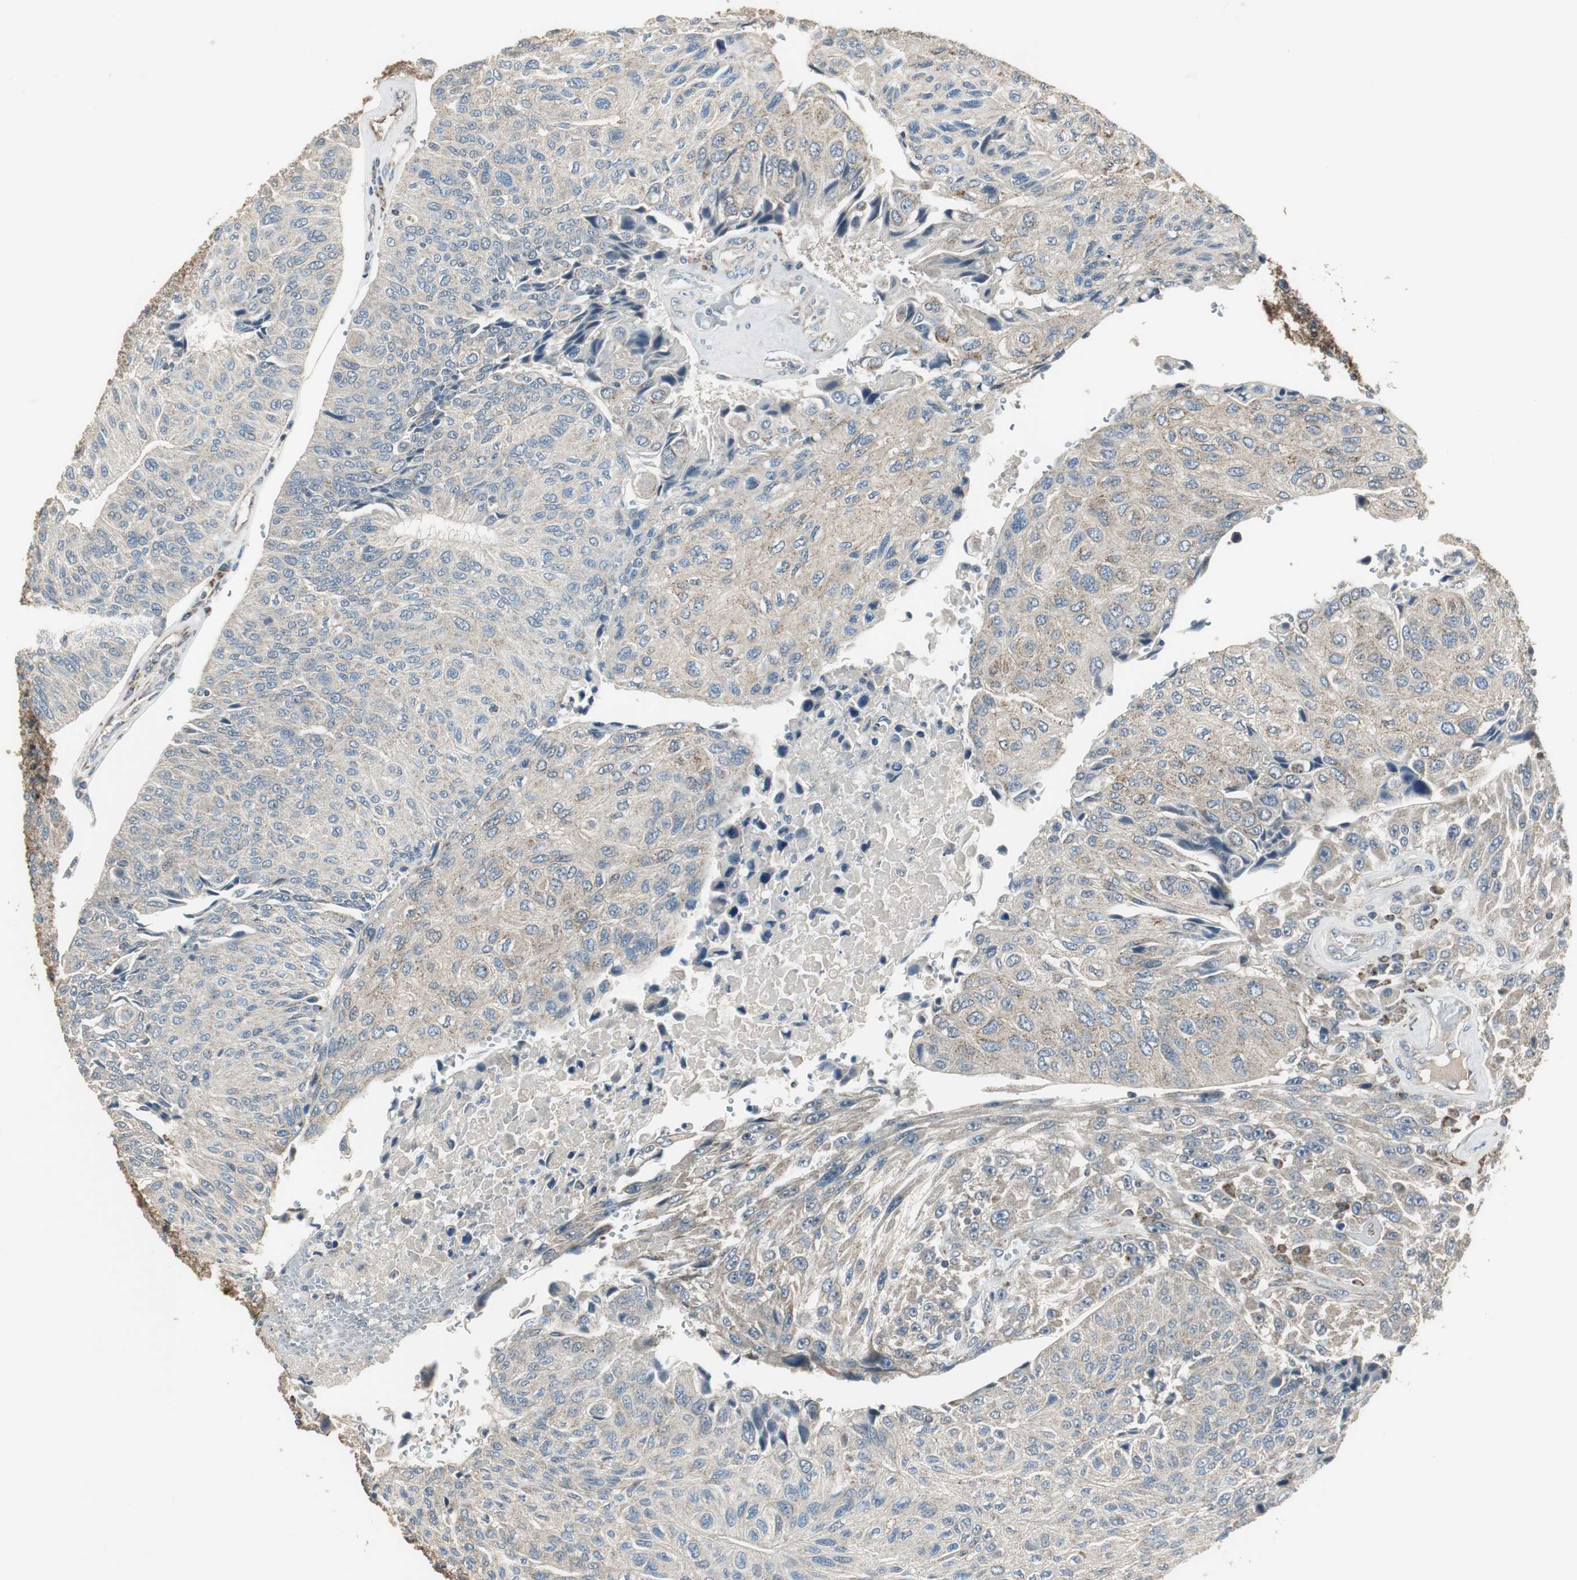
{"staining": {"intensity": "weak", "quantity": ">75%", "location": "cytoplasmic/membranous"}, "tissue": "urothelial cancer", "cell_type": "Tumor cells", "image_type": "cancer", "snomed": [{"axis": "morphology", "description": "Urothelial carcinoma, High grade"}, {"axis": "topography", "description": "Urinary bladder"}], "caption": "An image showing weak cytoplasmic/membranous expression in approximately >75% of tumor cells in urothelial cancer, as visualized by brown immunohistochemical staining.", "gene": "MSTO1", "patient": {"sex": "male", "age": 66}}